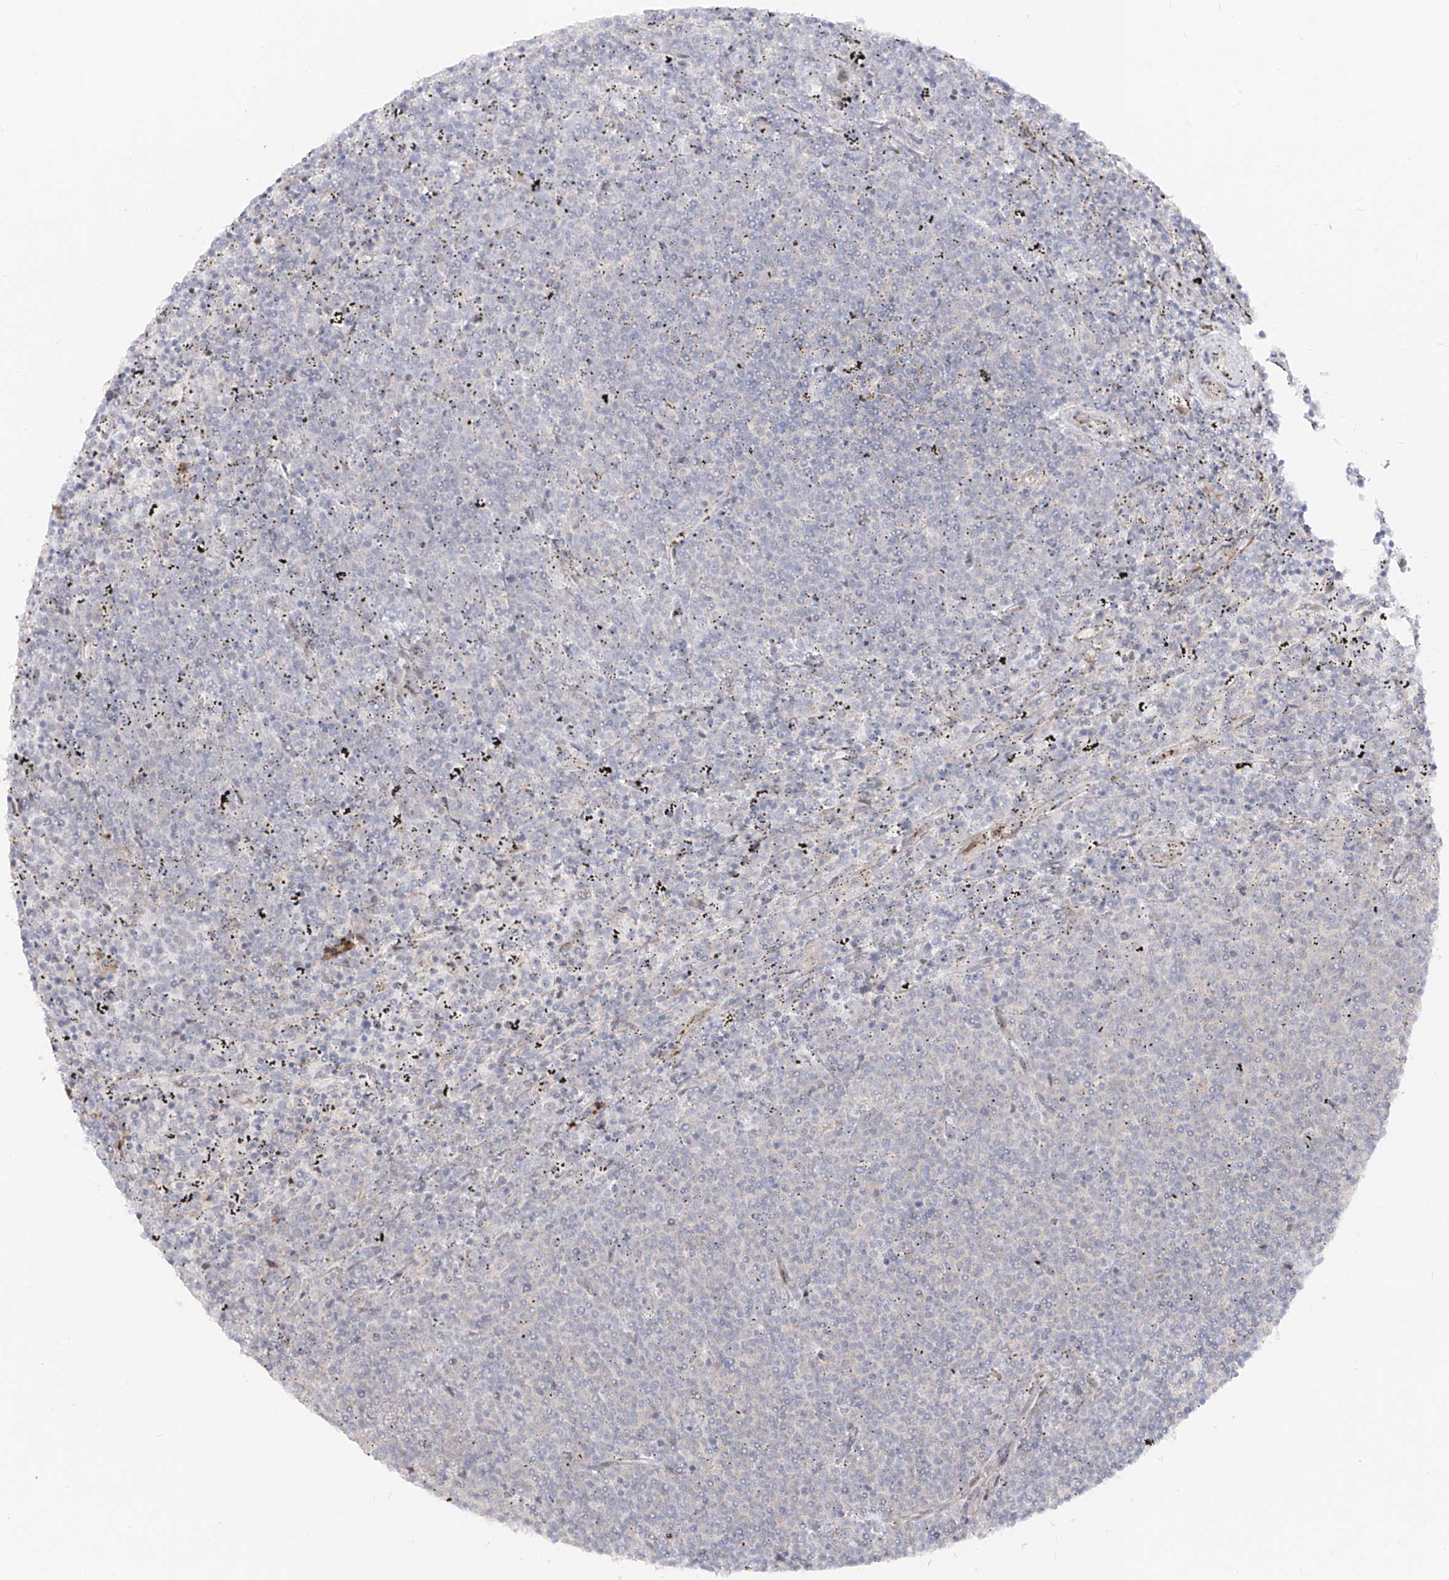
{"staining": {"intensity": "negative", "quantity": "none", "location": "none"}, "tissue": "lymphoma", "cell_type": "Tumor cells", "image_type": "cancer", "snomed": [{"axis": "morphology", "description": "Malignant lymphoma, non-Hodgkin's type, Low grade"}, {"axis": "topography", "description": "Spleen"}], "caption": "Immunohistochemistry (IHC) photomicrograph of neoplastic tissue: human low-grade malignant lymphoma, non-Hodgkin's type stained with DAB shows no significant protein positivity in tumor cells. (Immunohistochemistry (IHC), brightfield microscopy, high magnification).", "gene": "ZNF180", "patient": {"sex": "female", "age": 50}}